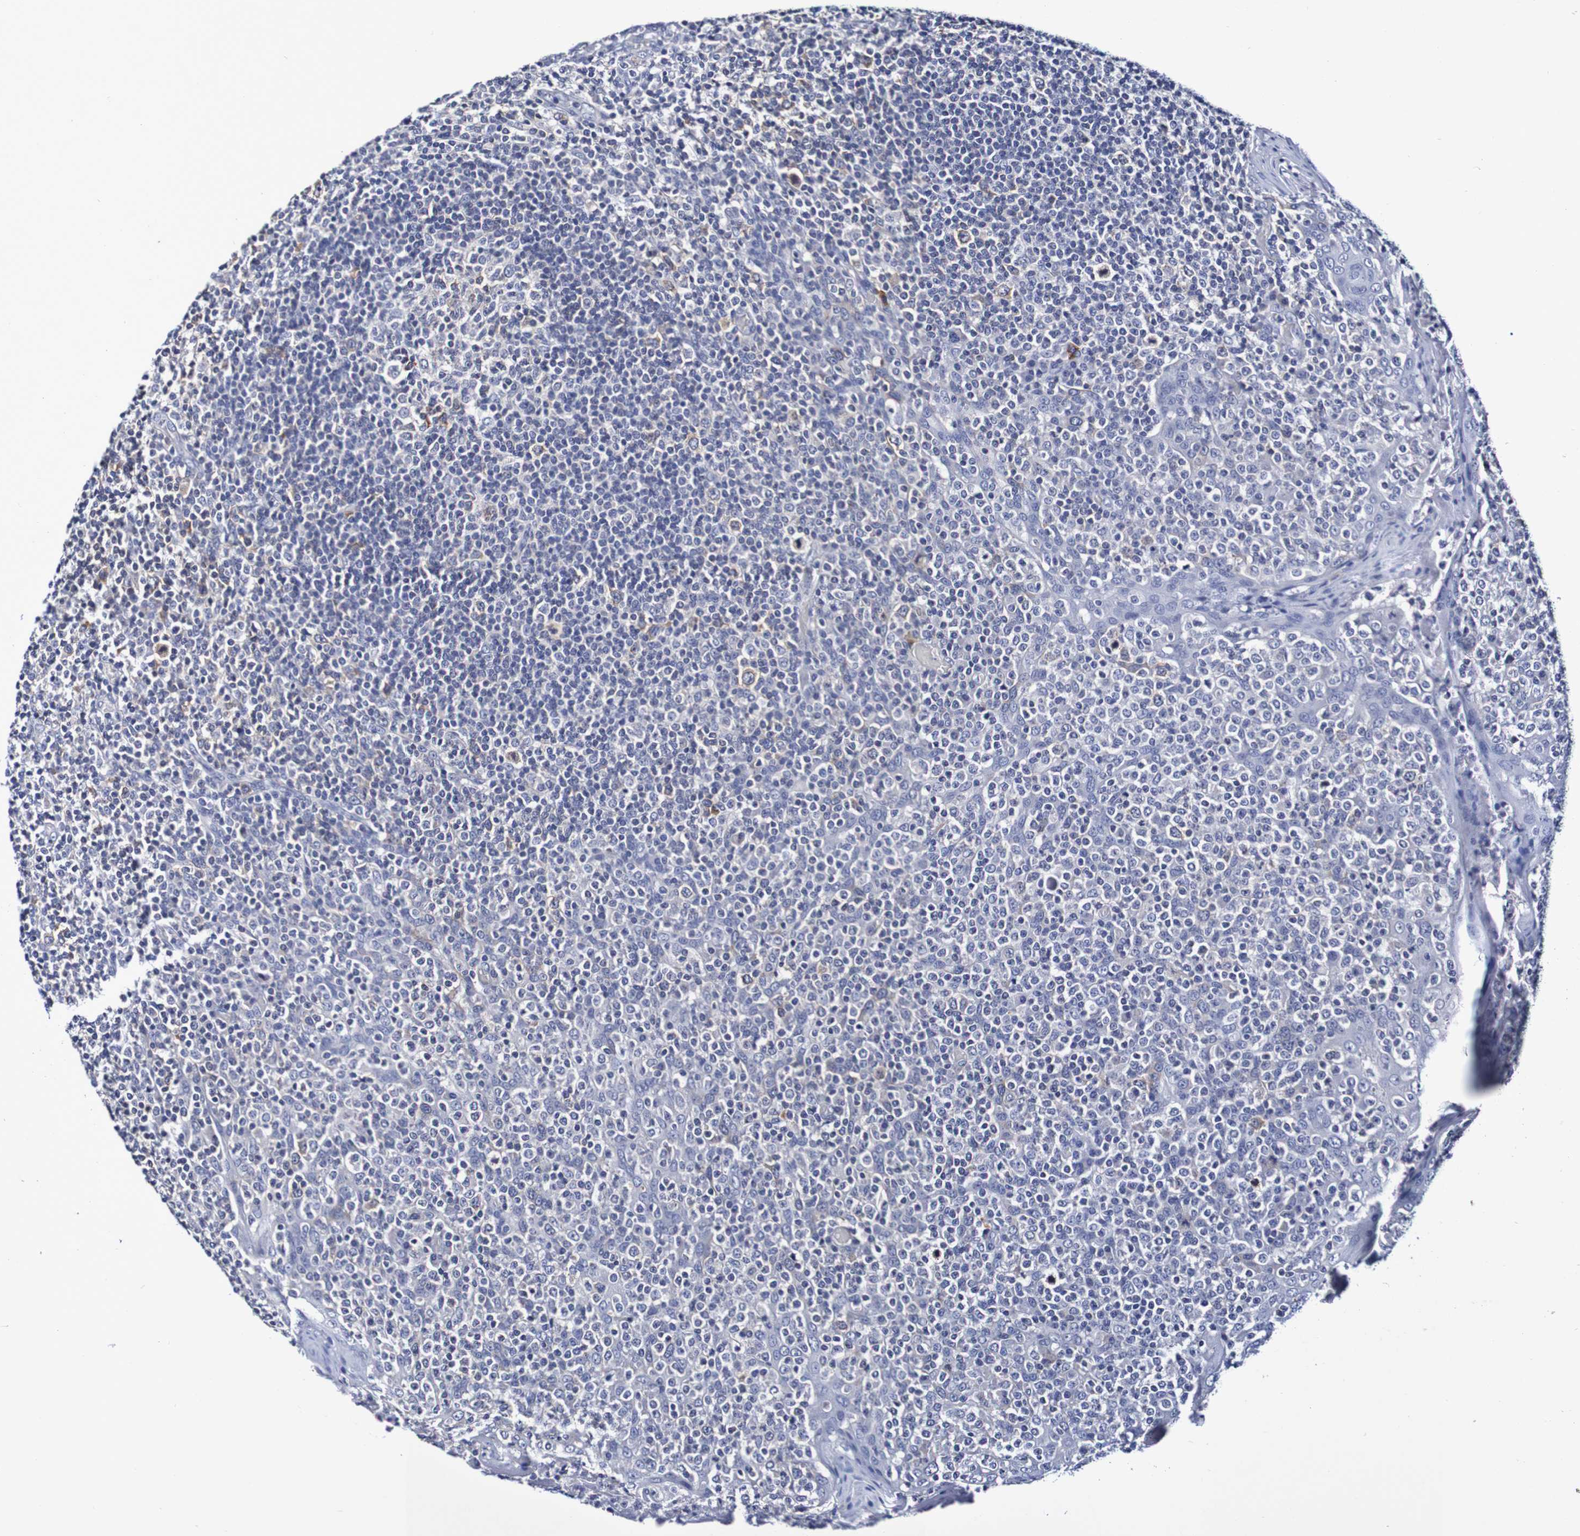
{"staining": {"intensity": "moderate", "quantity": "<25%", "location": "cytoplasmic/membranous"}, "tissue": "tonsil", "cell_type": "Germinal center cells", "image_type": "normal", "snomed": [{"axis": "morphology", "description": "Normal tissue, NOS"}, {"axis": "topography", "description": "Tonsil"}], "caption": "Moderate cytoplasmic/membranous protein expression is present in about <25% of germinal center cells in tonsil. Nuclei are stained in blue.", "gene": "ACVR1C", "patient": {"sex": "female", "age": 19}}